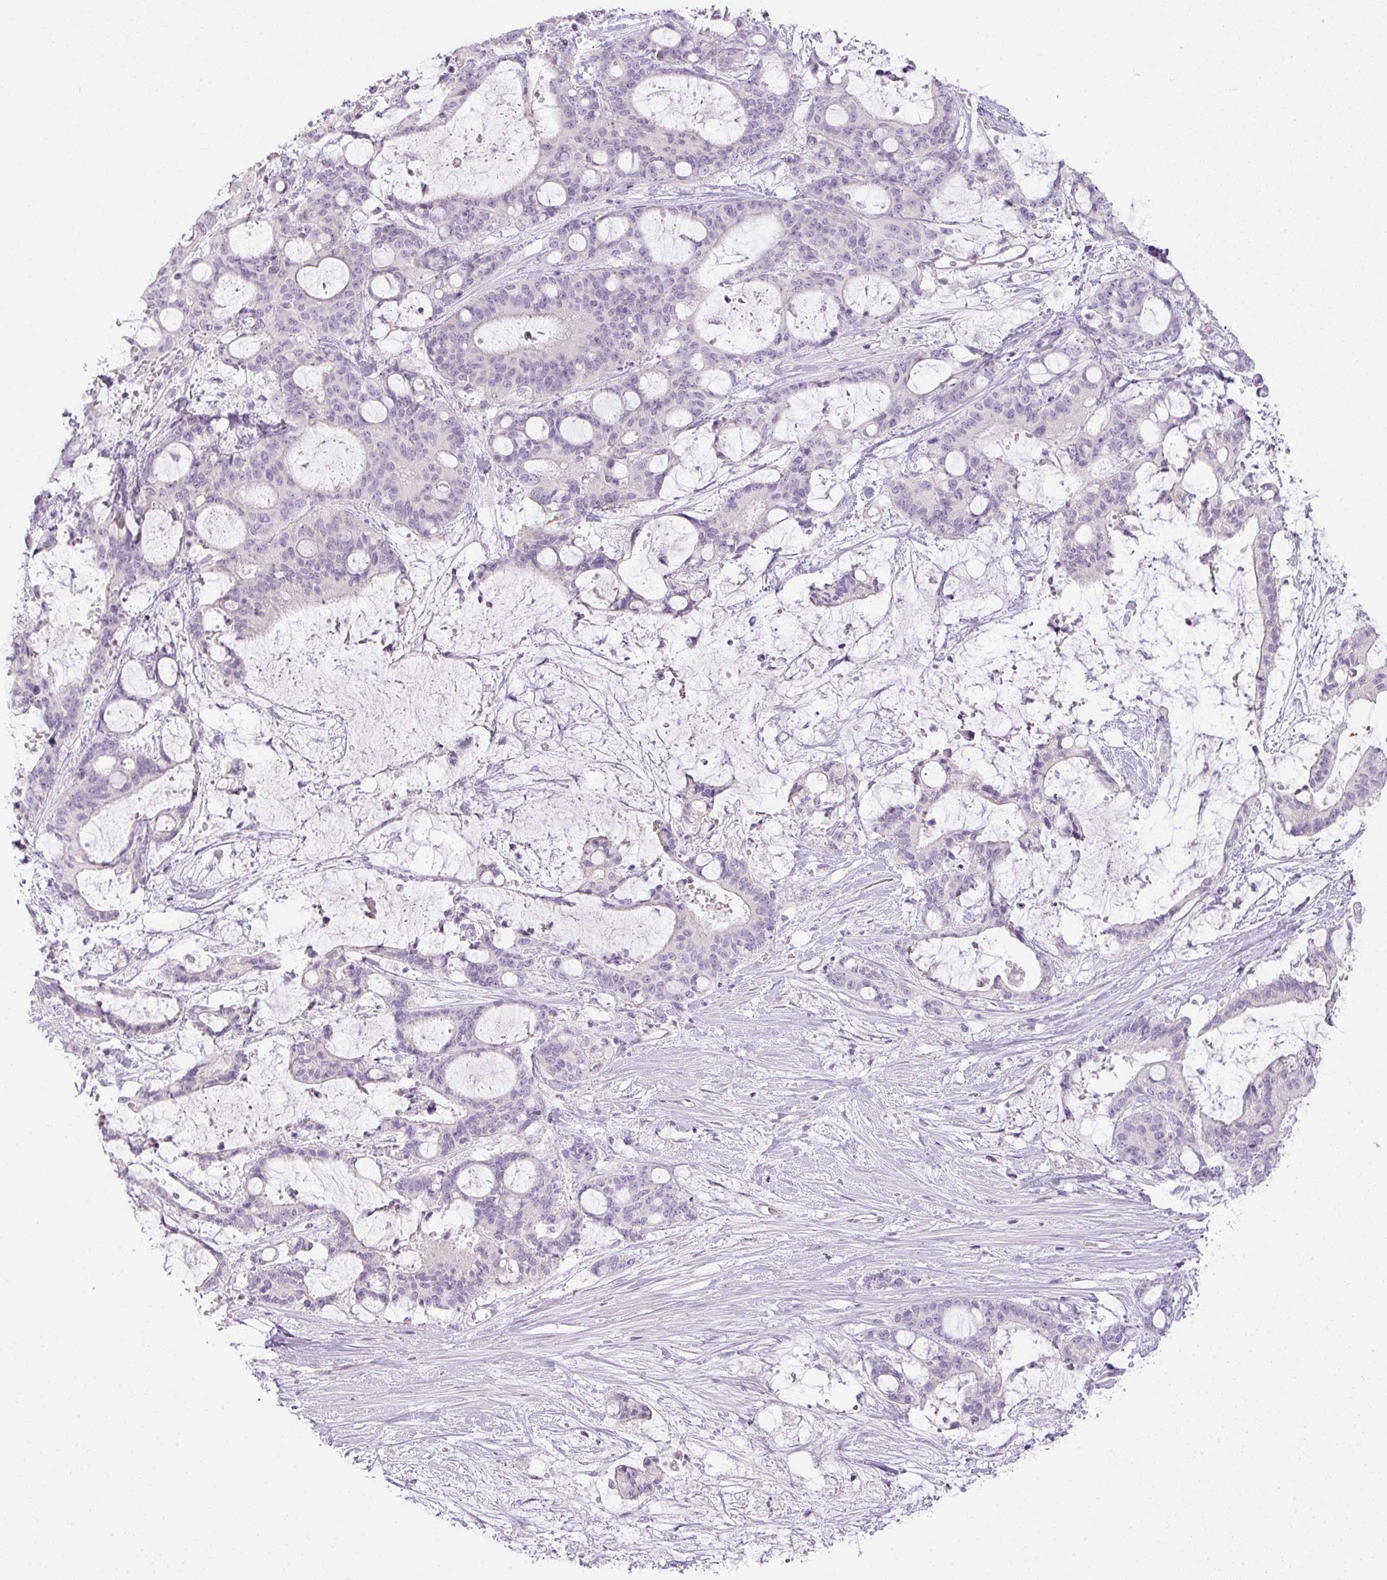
{"staining": {"intensity": "negative", "quantity": "none", "location": "none"}, "tissue": "liver cancer", "cell_type": "Tumor cells", "image_type": "cancer", "snomed": [{"axis": "morphology", "description": "Normal tissue, NOS"}, {"axis": "morphology", "description": "Cholangiocarcinoma"}, {"axis": "topography", "description": "Liver"}, {"axis": "topography", "description": "Peripheral nerve tissue"}], "caption": "Immunohistochemistry (IHC) of human liver cholangiocarcinoma exhibits no staining in tumor cells.", "gene": "RAX2", "patient": {"sex": "female", "age": 73}}